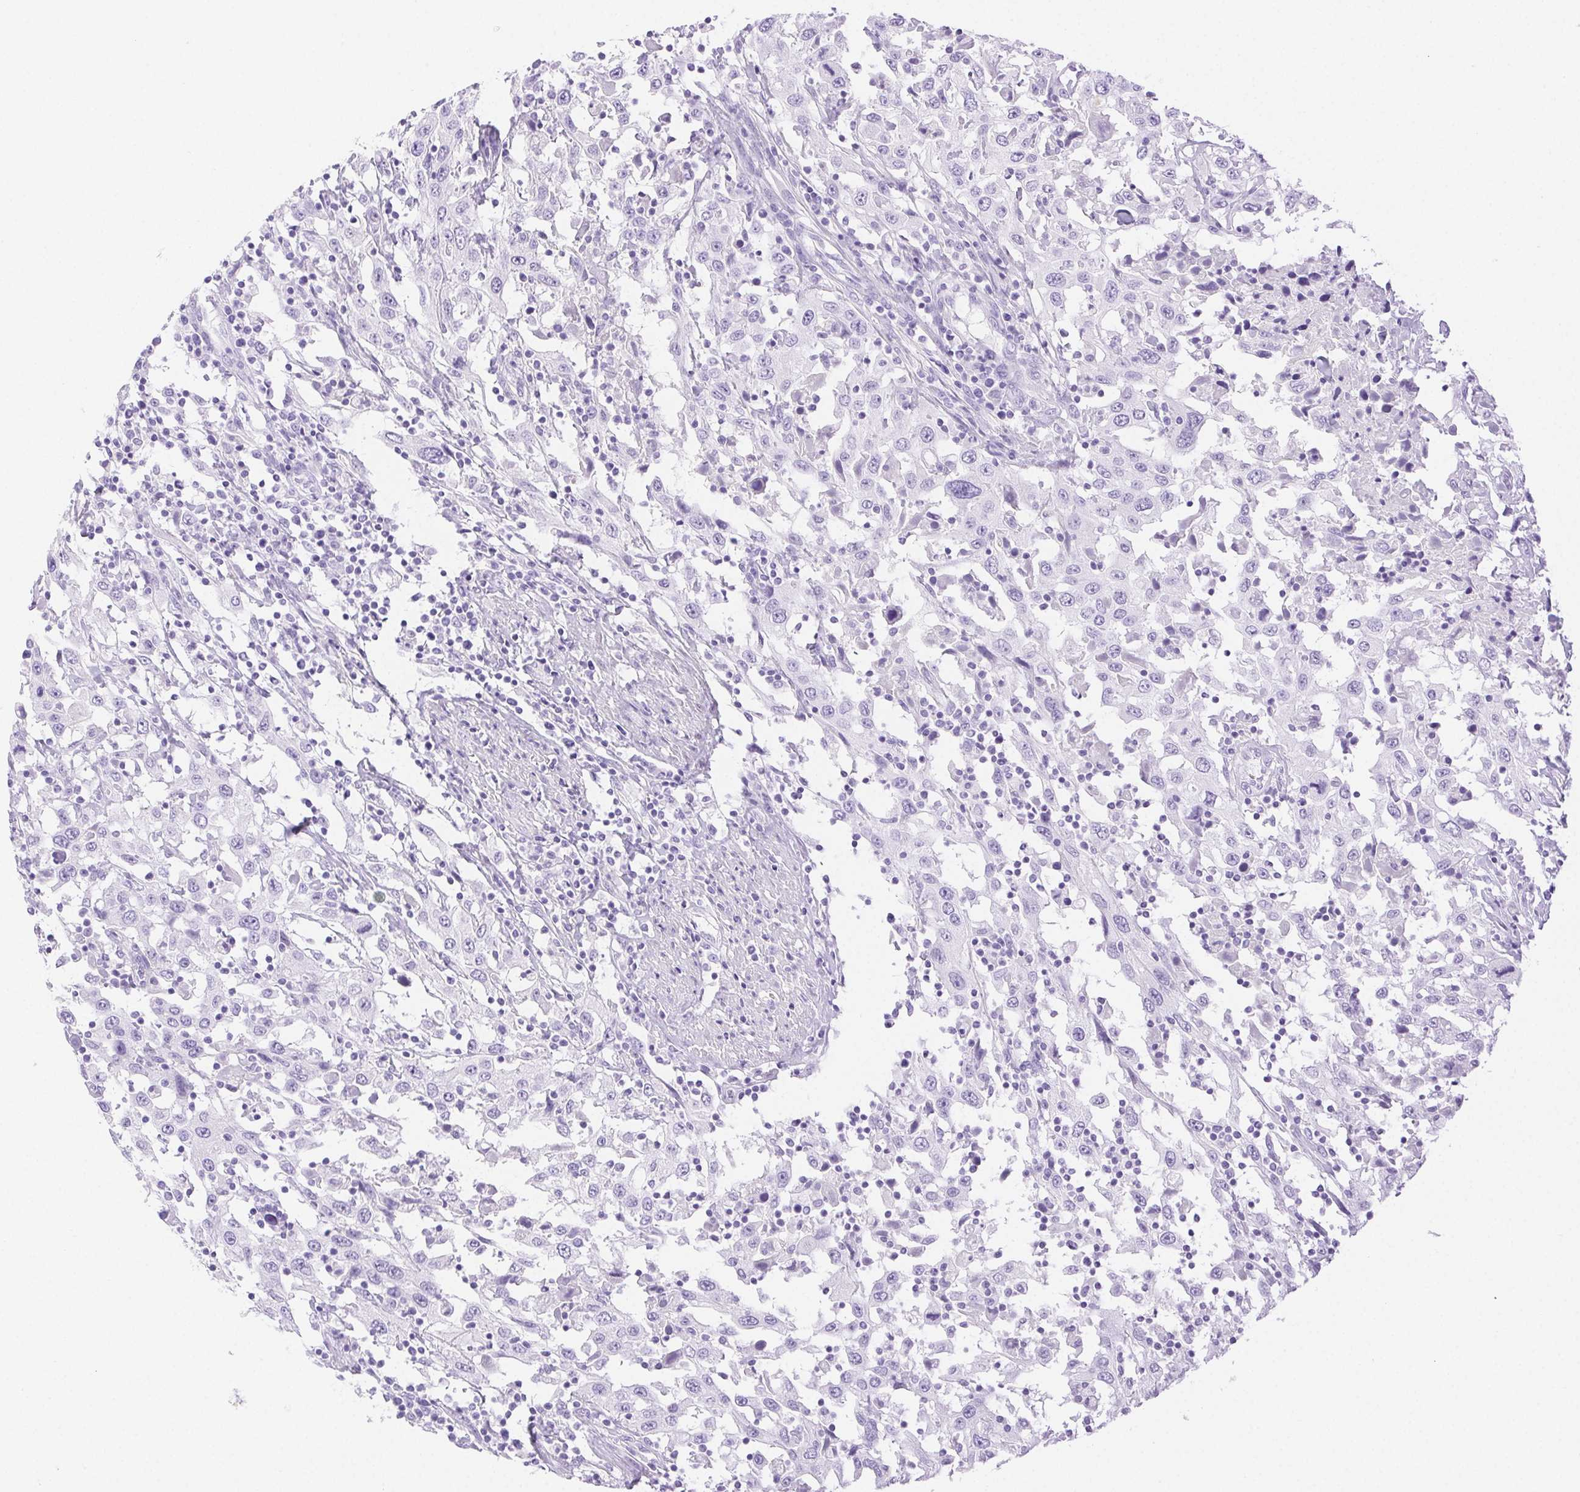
{"staining": {"intensity": "negative", "quantity": "none", "location": "none"}, "tissue": "urothelial cancer", "cell_type": "Tumor cells", "image_type": "cancer", "snomed": [{"axis": "morphology", "description": "Urothelial carcinoma, High grade"}, {"axis": "topography", "description": "Urinary bladder"}], "caption": "The immunohistochemistry micrograph has no significant positivity in tumor cells of high-grade urothelial carcinoma tissue.", "gene": "SPACA4", "patient": {"sex": "male", "age": 61}}